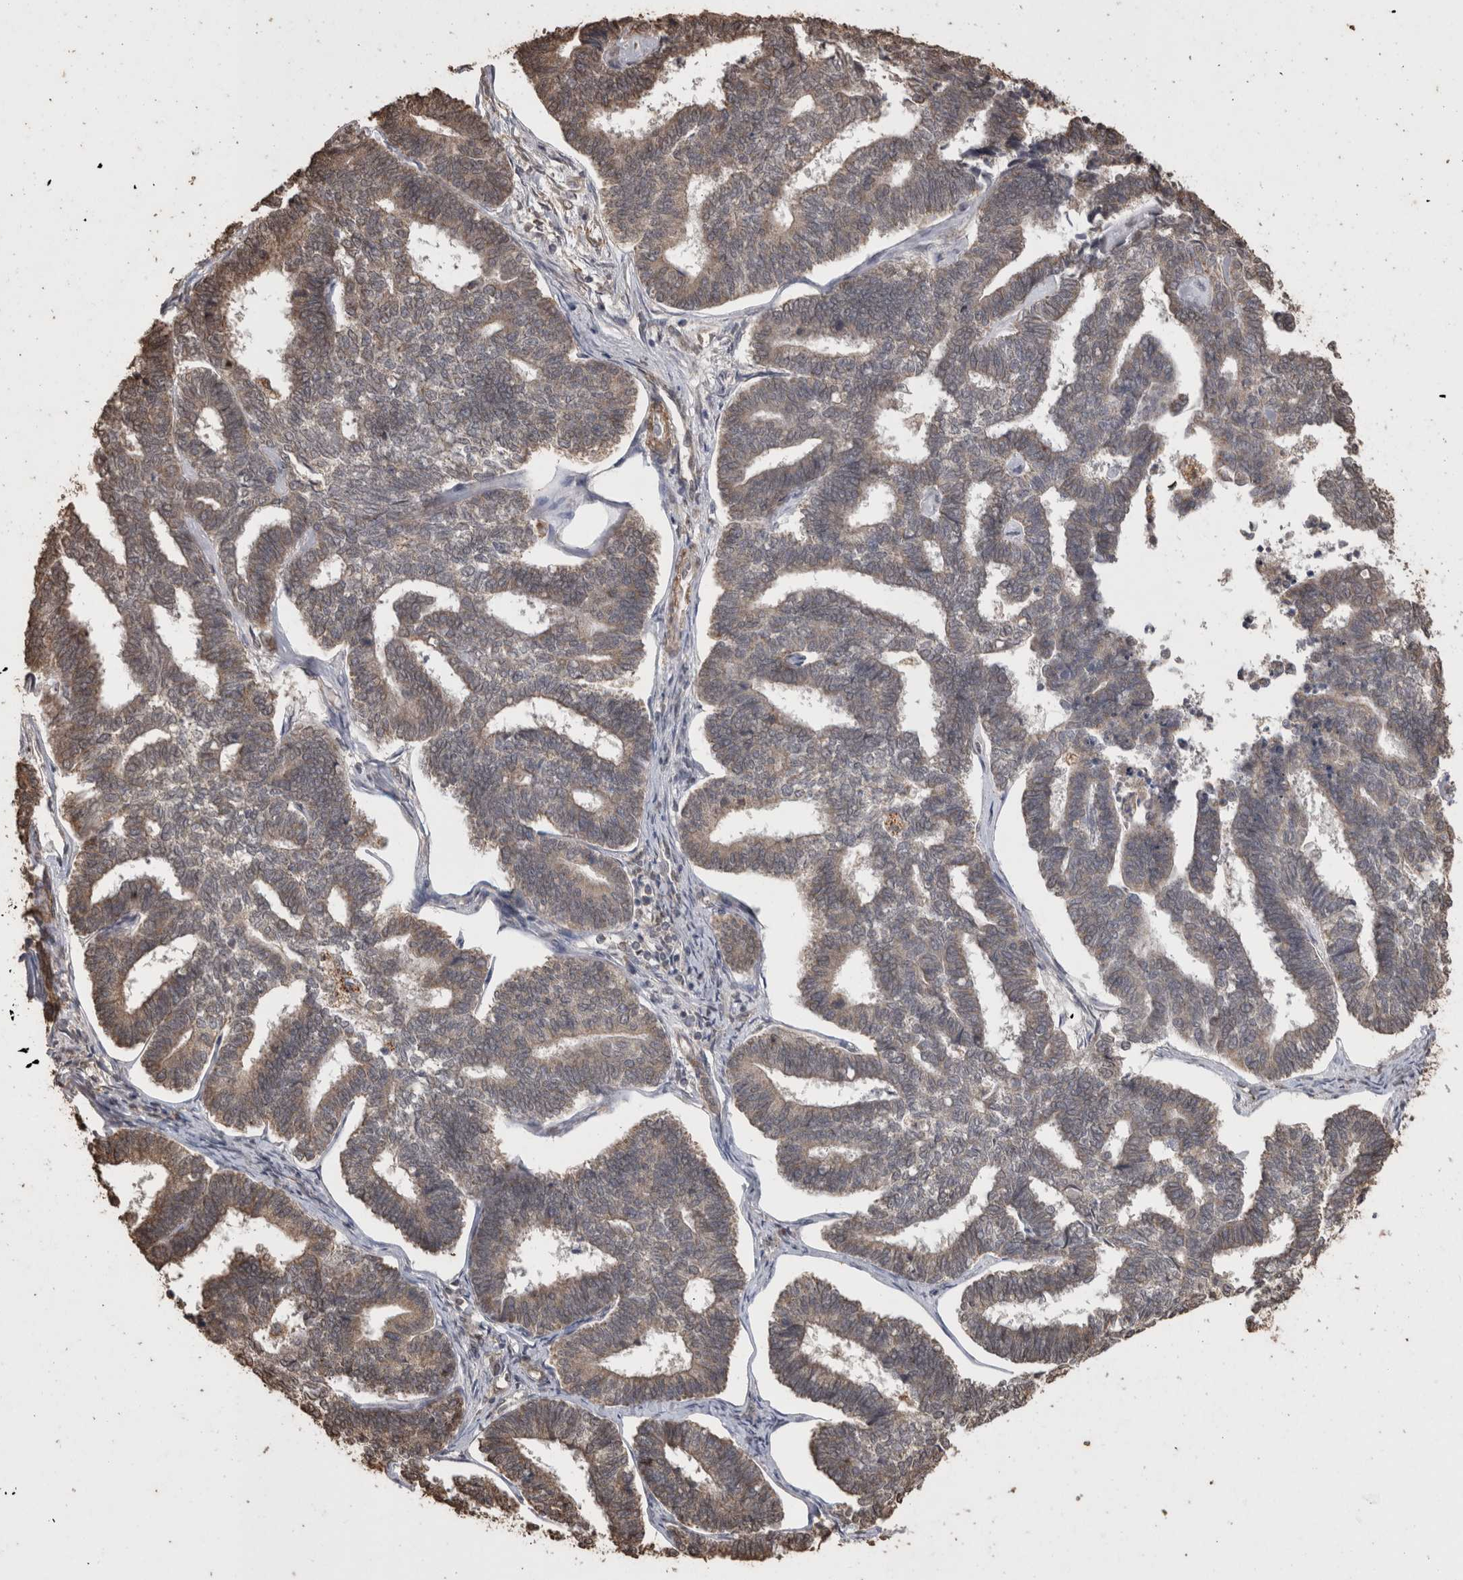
{"staining": {"intensity": "weak", "quantity": ">75%", "location": "cytoplasmic/membranous"}, "tissue": "endometrial cancer", "cell_type": "Tumor cells", "image_type": "cancer", "snomed": [{"axis": "morphology", "description": "Adenocarcinoma, NOS"}, {"axis": "topography", "description": "Endometrium"}], "caption": "IHC (DAB (3,3'-diaminobenzidine)) staining of adenocarcinoma (endometrial) shows weak cytoplasmic/membranous protein staining in approximately >75% of tumor cells. (DAB IHC, brown staining for protein, blue staining for nuclei).", "gene": "SOCS5", "patient": {"sex": "female", "age": 70}}